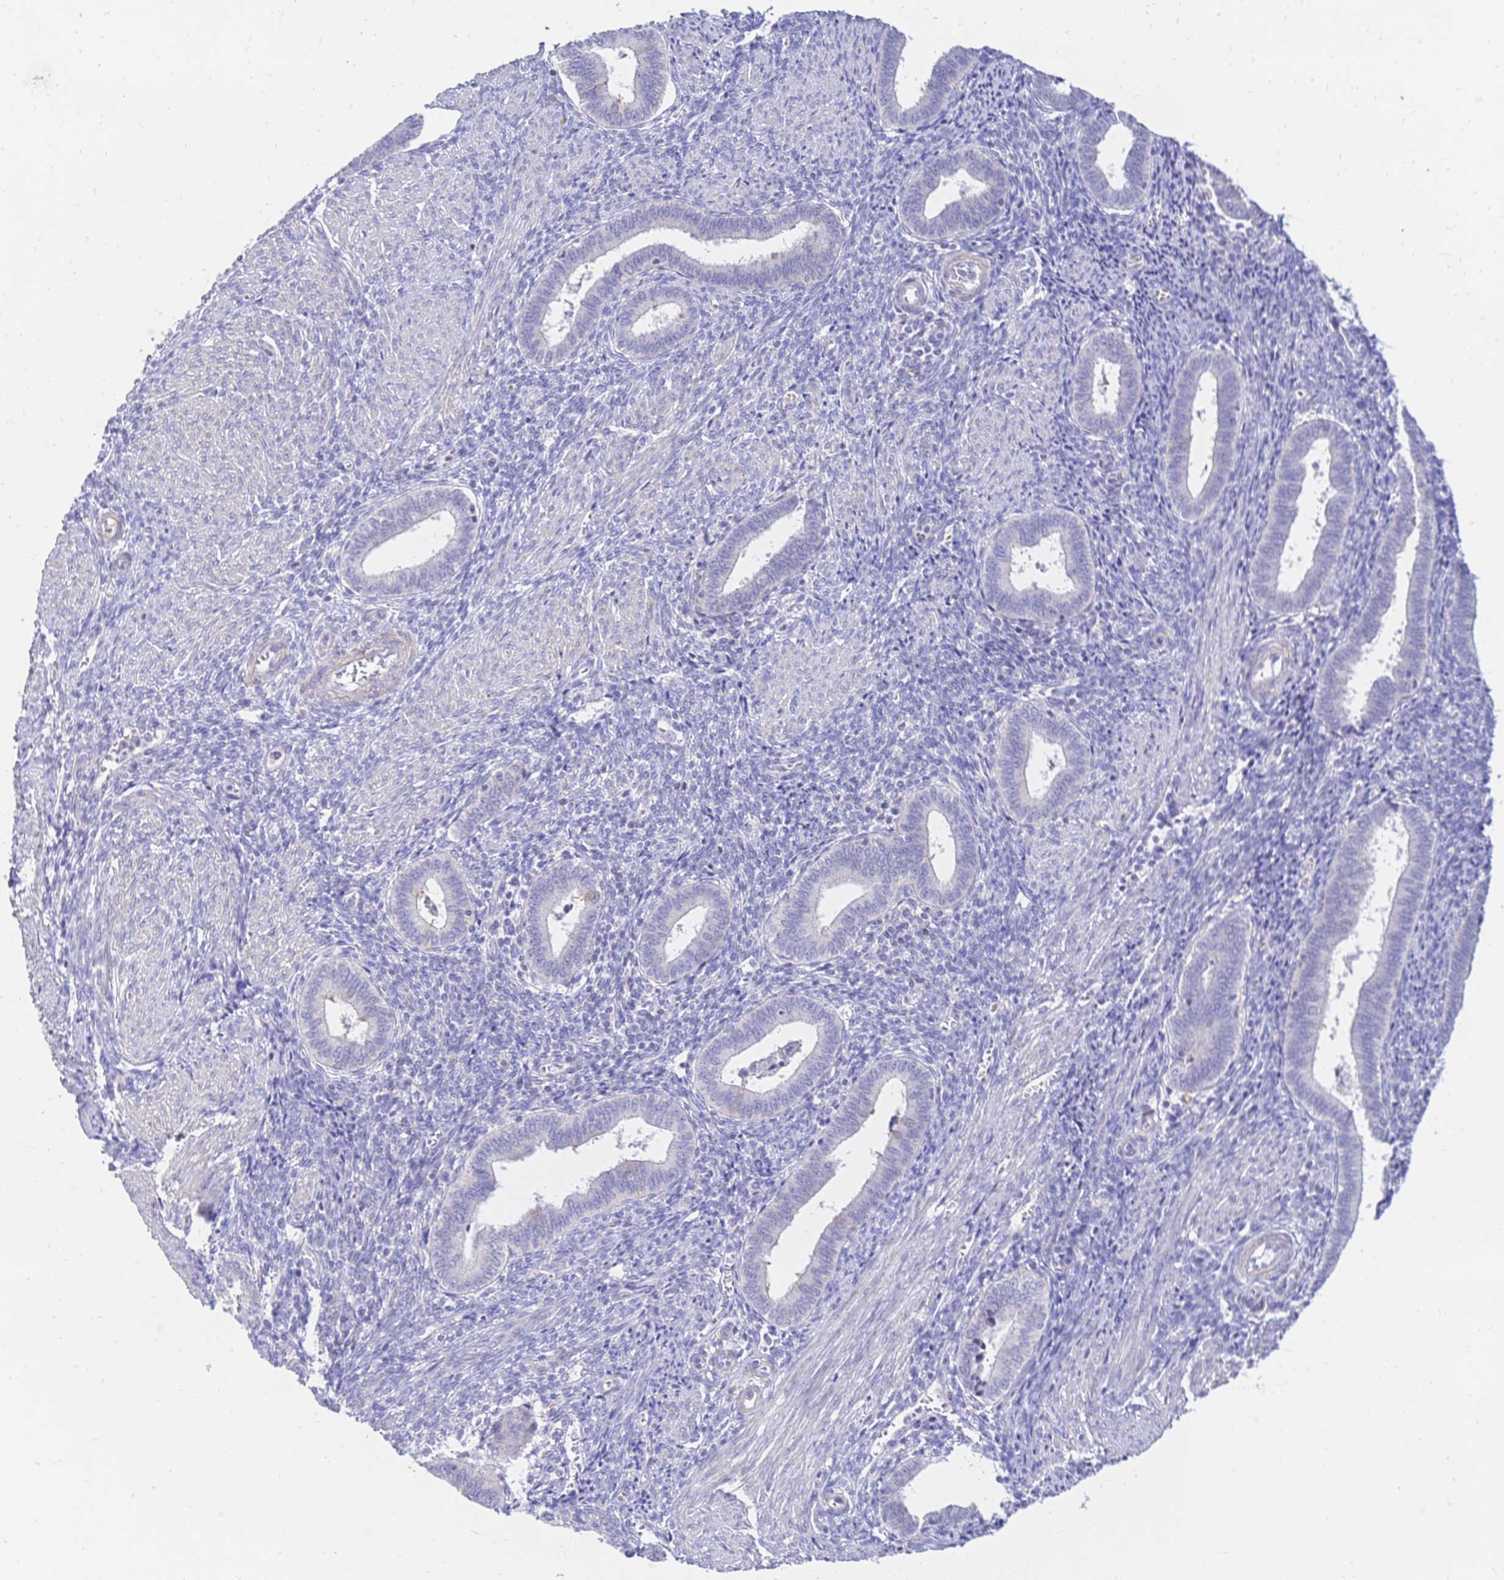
{"staining": {"intensity": "negative", "quantity": "none", "location": "none"}, "tissue": "endometrium", "cell_type": "Cells in endometrial stroma", "image_type": "normal", "snomed": [{"axis": "morphology", "description": "Normal tissue, NOS"}, {"axis": "topography", "description": "Endometrium"}], "caption": "The immunohistochemistry (IHC) image has no significant staining in cells in endometrial stroma of endometrium.", "gene": "CLEC18A", "patient": {"sex": "female", "age": 42}}